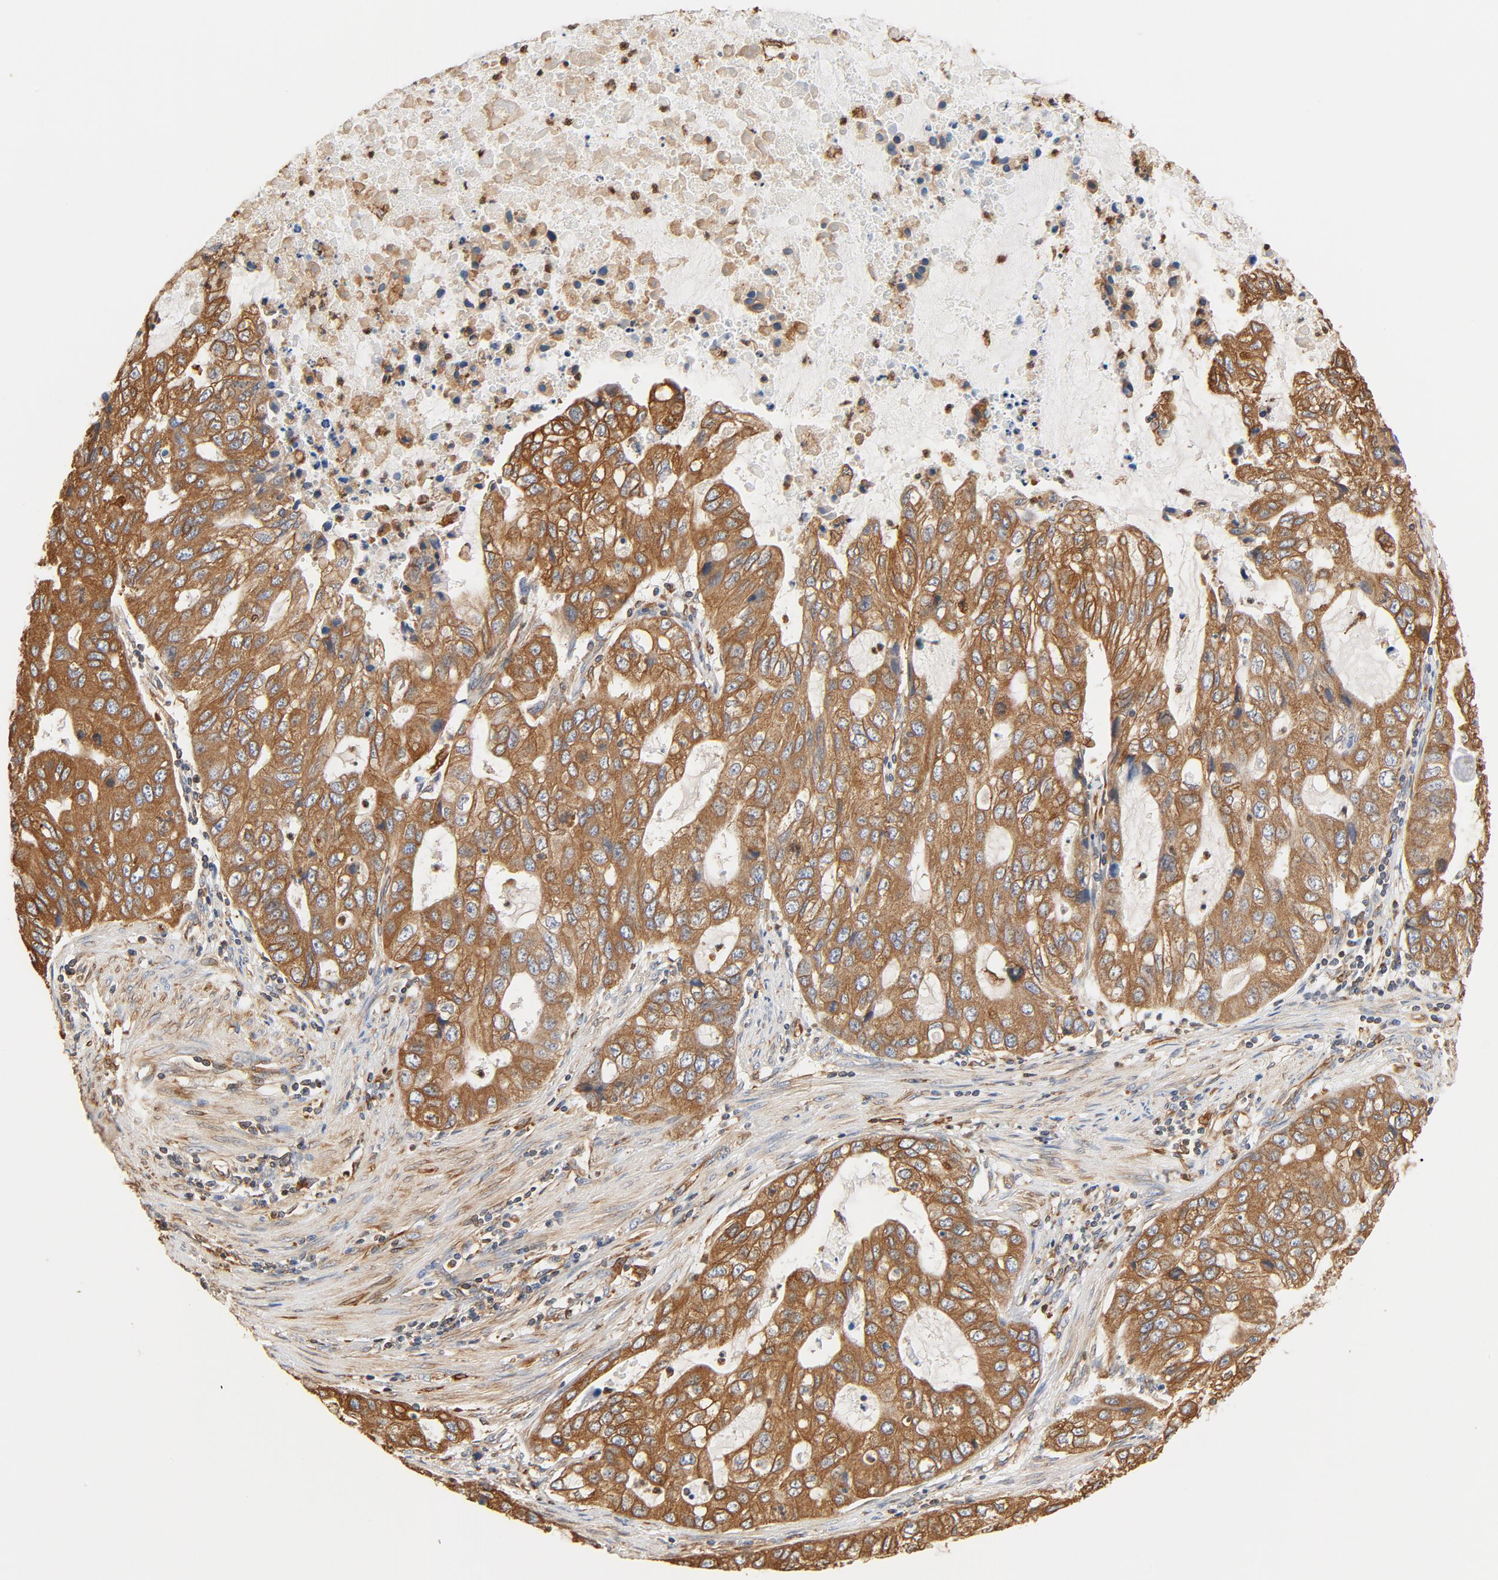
{"staining": {"intensity": "moderate", "quantity": ">75%", "location": "cytoplasmic/membranous"}, "tissue": "stomach cancer", "cell_type": "Tumor cells", "image_type": "cancer", "snomed": [{"axis": "morphology", "description": "Adenocarcinoma, NOS"}, {"axis": "topography", "description": "Stomach, upper"}], "caption": "A medium amount of moderate cytoplasmic/membranous positivity is present in about >75% of tumor cells in stomach cancer tissue.", "gene": "BCAP31", "patient": {"sex": "female", "age": 52}}